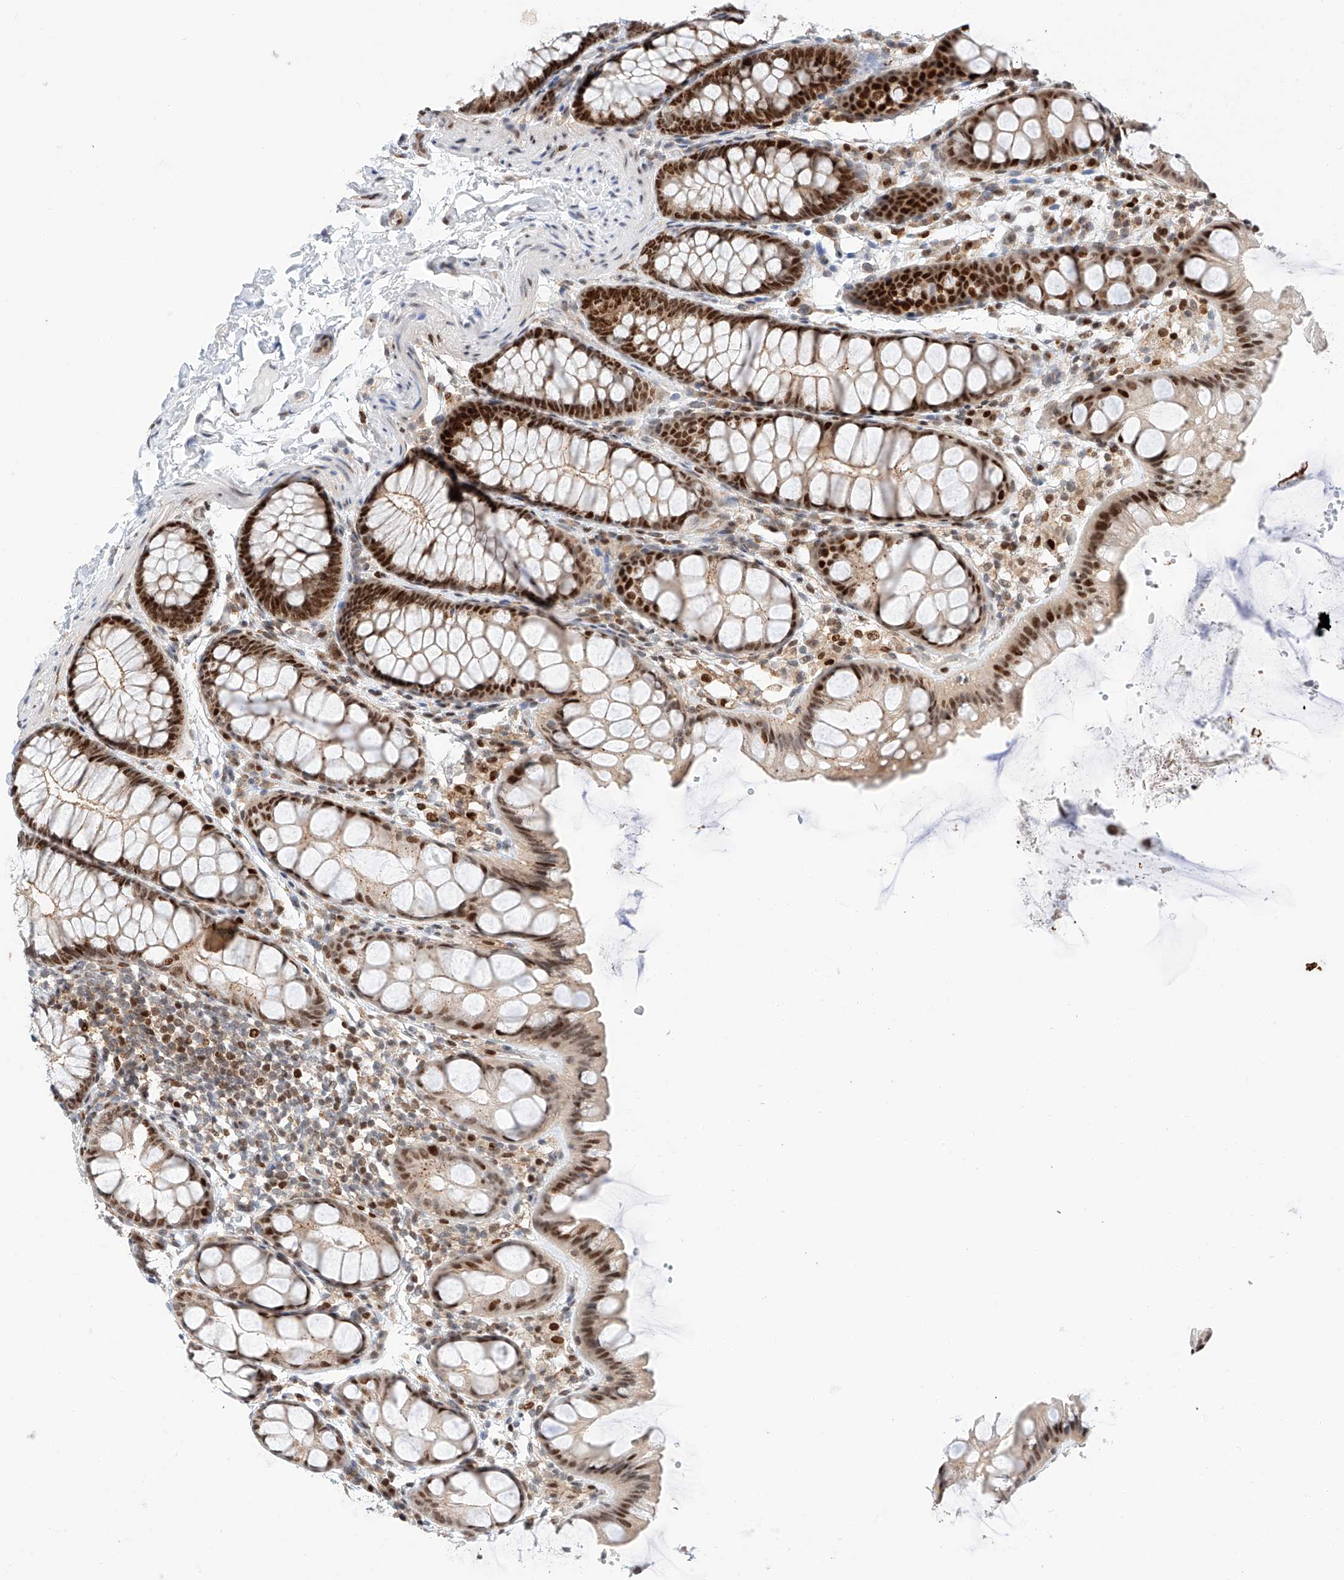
{"staining": {"intensity": "weak", "quantity": ">75%", "location": "nuclear"}, "tissue": "colon", "cell_type": "Endothelial cells", "image_type": "normal", "snomed": [{"axis": "morphology", "description": "Normal tissue, NOS"}, {"axis": "topography", "description": "Colon"}], "caption": "Endothelial cells show low levels of weak nuclear staining in about >75% of cells in unremarkable human colon. (IHC, brightfield microscopy, high magnification).", "gene": "HDAC9", "patient": {"sex": "male", "age": 47}}